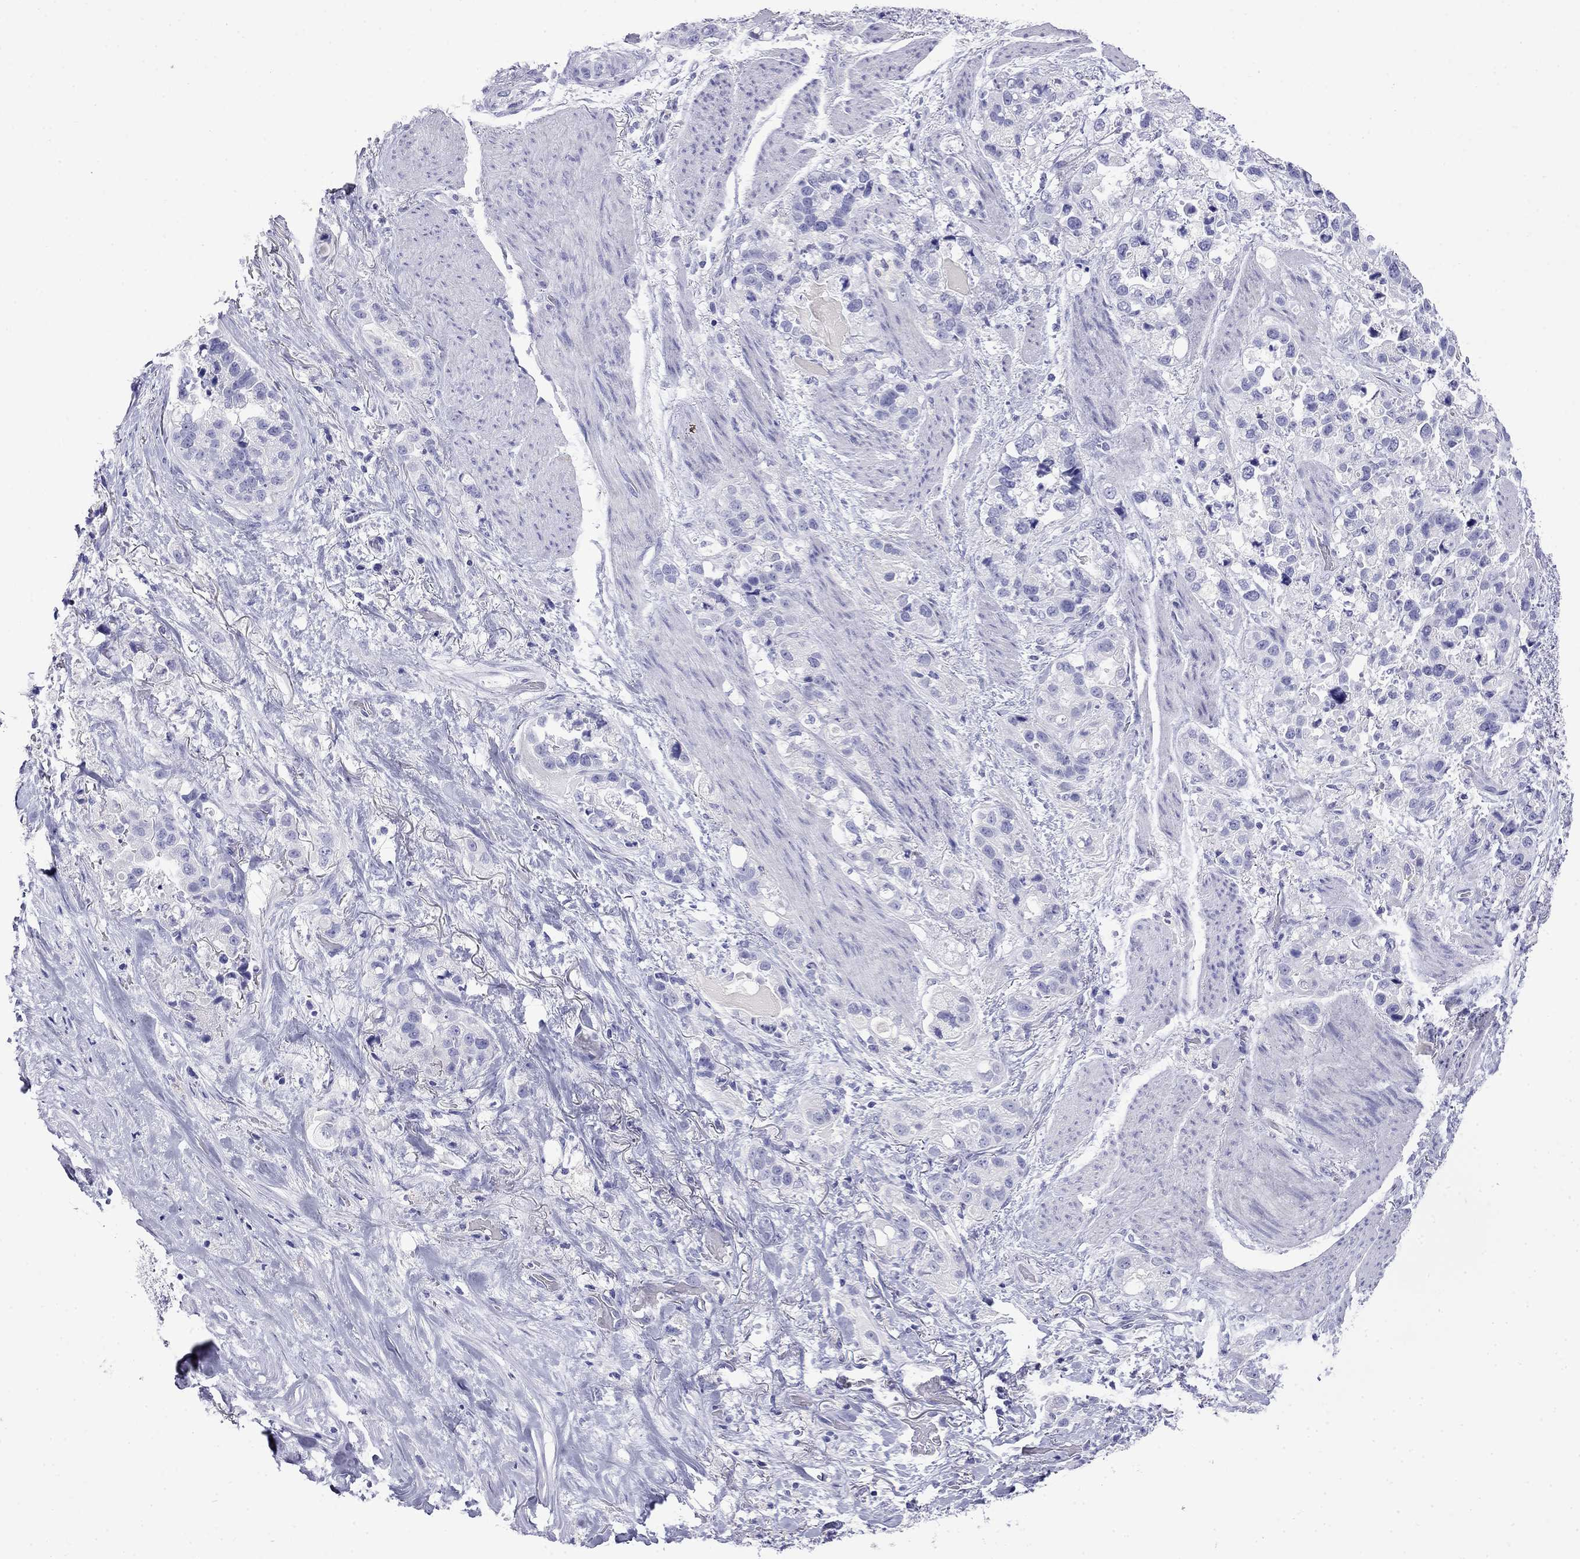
{"staining": {"intensity": "negative", "quantity": "none", "location": "none"}, "tissue": "stomach cancer", "cell_type": "Tumor cells", "image_type": "cancer", "snomed": [{"axis": "morphology", "description": "Adenocarcinoma, NOS"}, {"axis": "topography", "description": "Stomach"}], "caption": "The immunohistochemistry (IHC) micrograph has no significant positivity in tumor cells of stomach cancer (adenocarcinoma) tissue.", "gene": "MYO15A", "patient": {"sex": "male", "age": 59}}